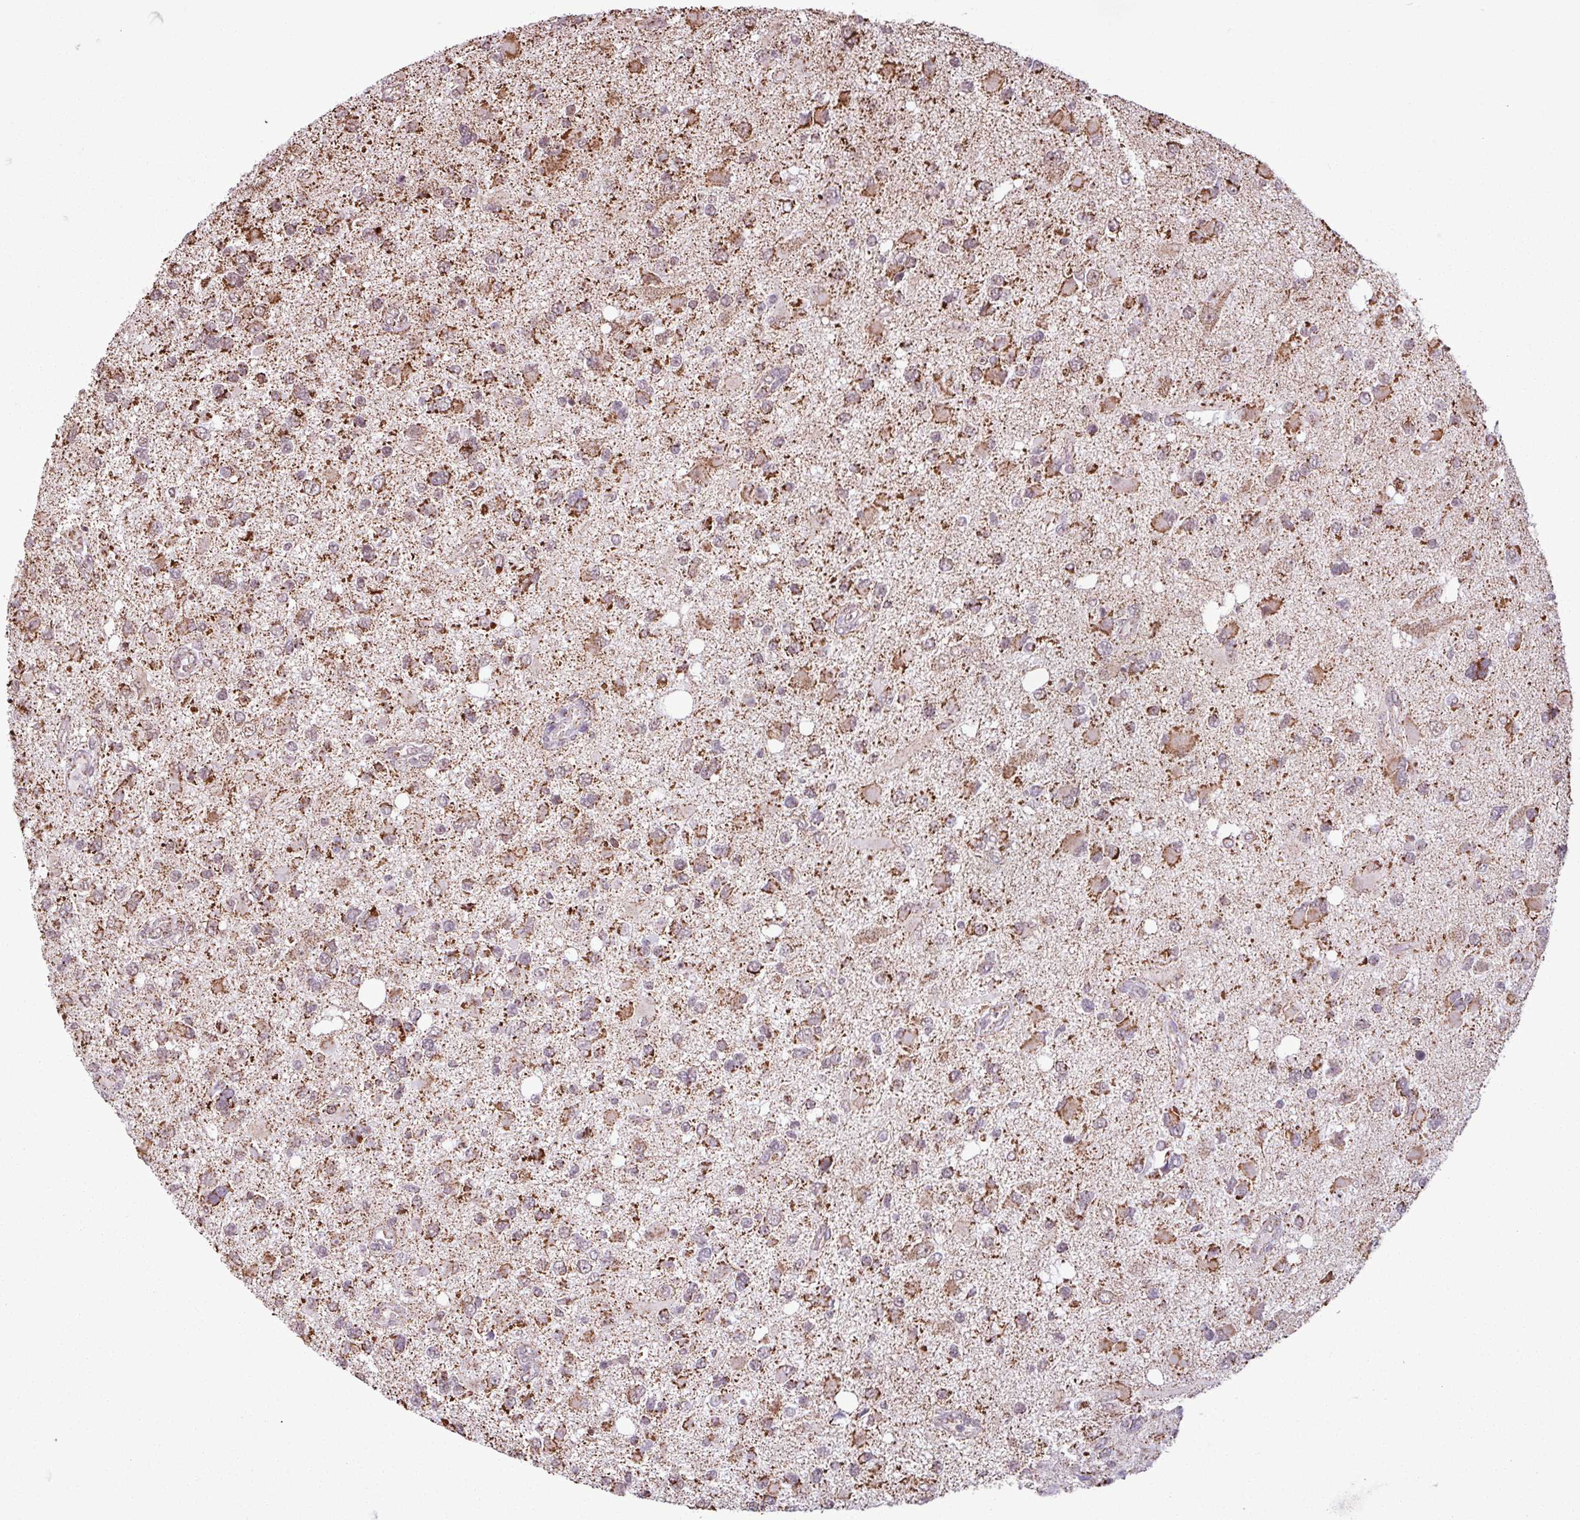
{"staining": {"intensity": "strong", "quantity": ">75%", "location": "cytoplasmic/membranous"}, "tissue": "glioma", "cell_type": "Tumor cells", "image_type": "cancer", "snomed": [{"axis": "morphology", "description": "Glioma, malignant, High grade"}, {"axis": "topography", "description": "Brain"}], "caption": "This micrograph exhibits malignant glioma (high-grade) stained with immunohistochemistry (IHC) to label a protein in brown. The cytoplasmic/membranous of tumor cells show strong positivity for the protein. Nuclei are counter-stained blue.", "gene": "ALG8", "patient": {"sex": "male", "age": 53}}